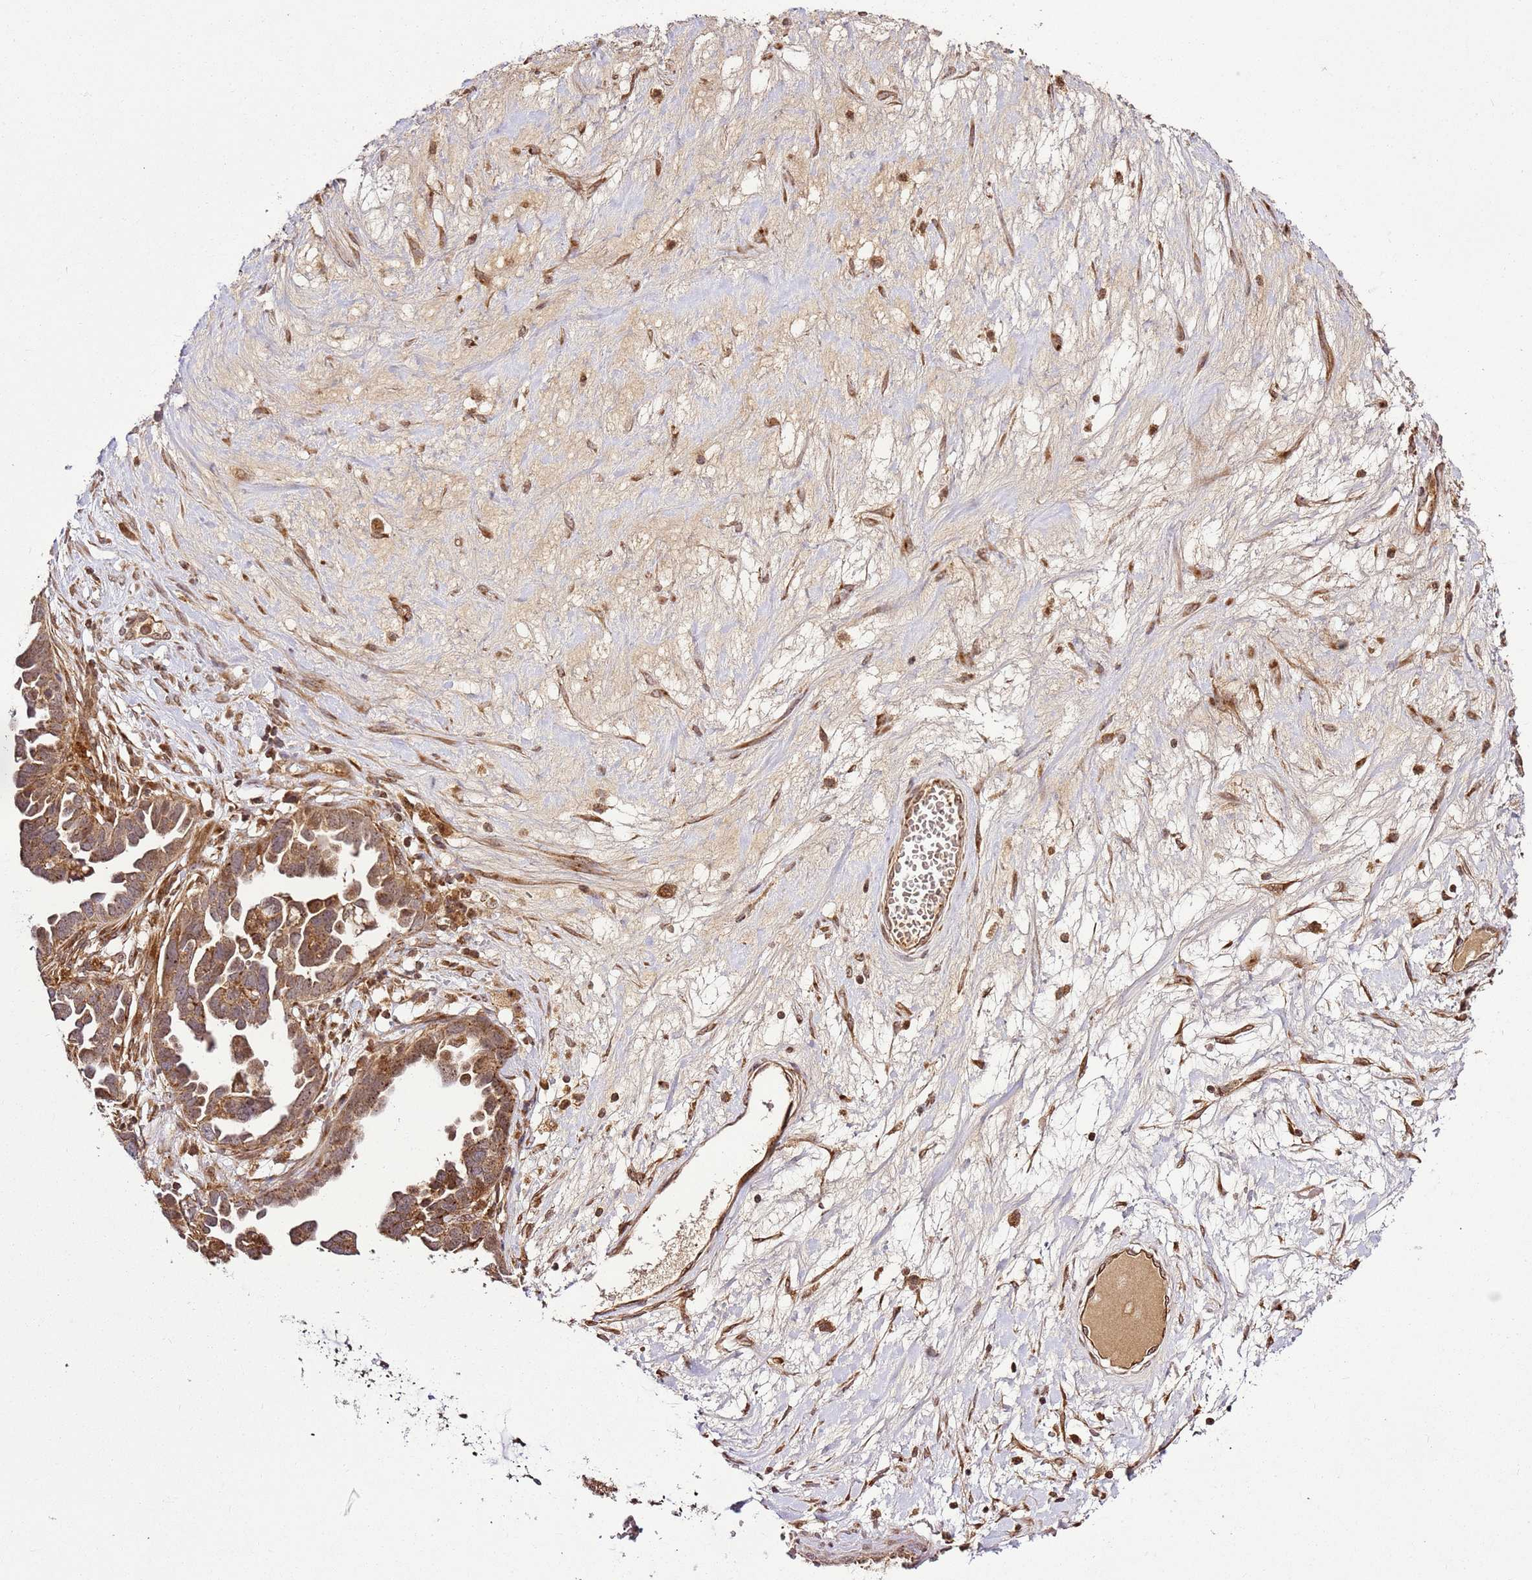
{"staining": {"intensity": "moderate", "quantity": ">75%", "location": "cytoplasmic/membranous"}, "tissue": "ovarian cancer", "cell_type": "Tumor cells", "image_type": "cancer", "snomed": [{"axis": "morphology", "description": "Cystadenocarcinoma, serous, NOS"}, {"axis": "topography", "description": "Ovary"}], "caption": "Ovarian serous cystadenocarcinoma stained with a brown dye displays moderate cytoplasmic/membranous positive staining in about >75% of tumor cells.", "gene": "RASA3", "patient": {"sex": "female", "age": 54}}